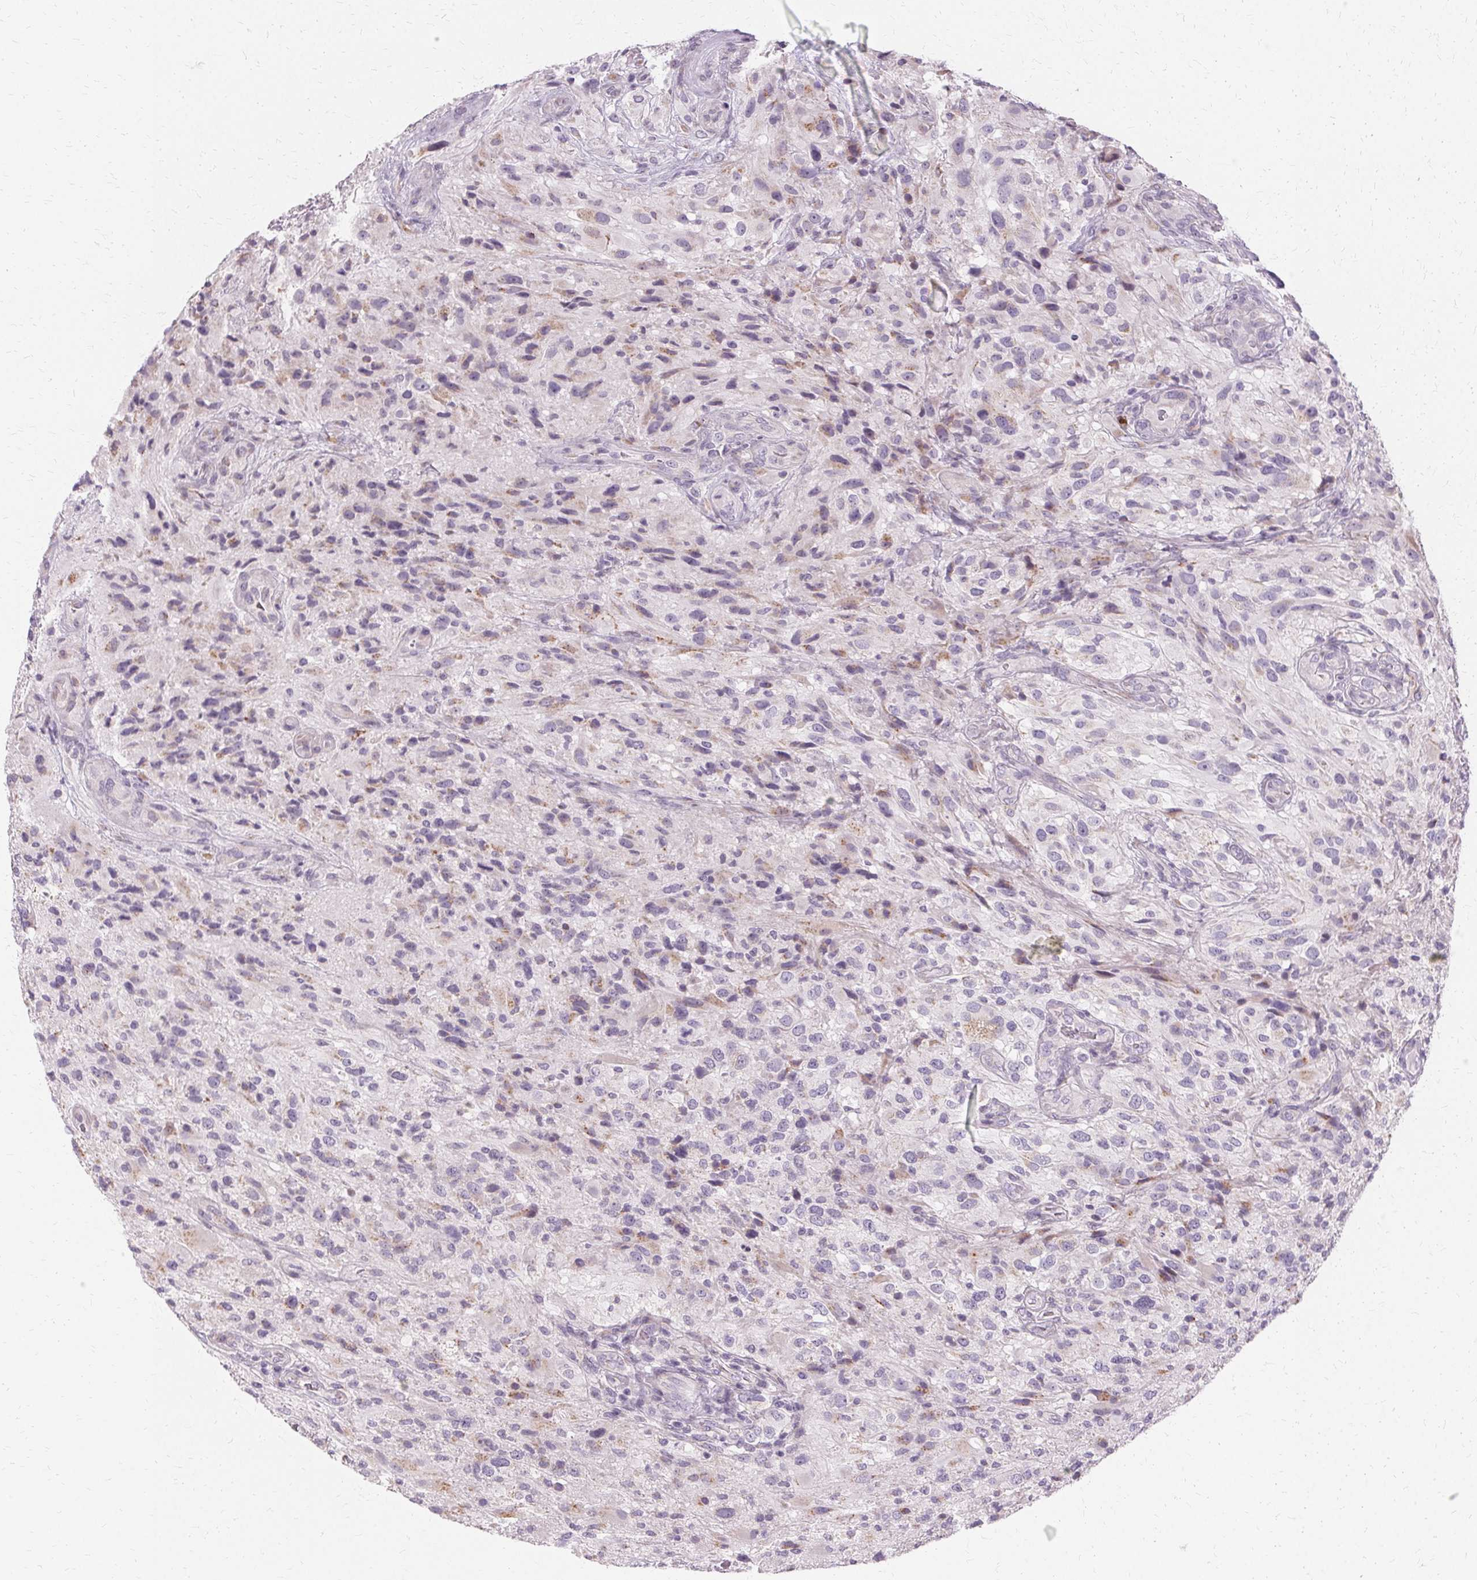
{"staining": {"intensity": "negative", "quantity": "none", "location": "none"}, "tissue": "glioma", "cell_type": "Tumor cells", "image_type": "cancer", "snomed": [{"axis": "morphology", "description": "Glioma, malignant, High grade"}, {"axis": "topography", "description": "Brain"}], "caption": "Human malignant high-grade glioma stained for a protein using immunohistochemistry (IHC) exhibits no staining in tumor cells.", "gene": "FCRL3", "patient": {"sex": "male", "age": 53}}